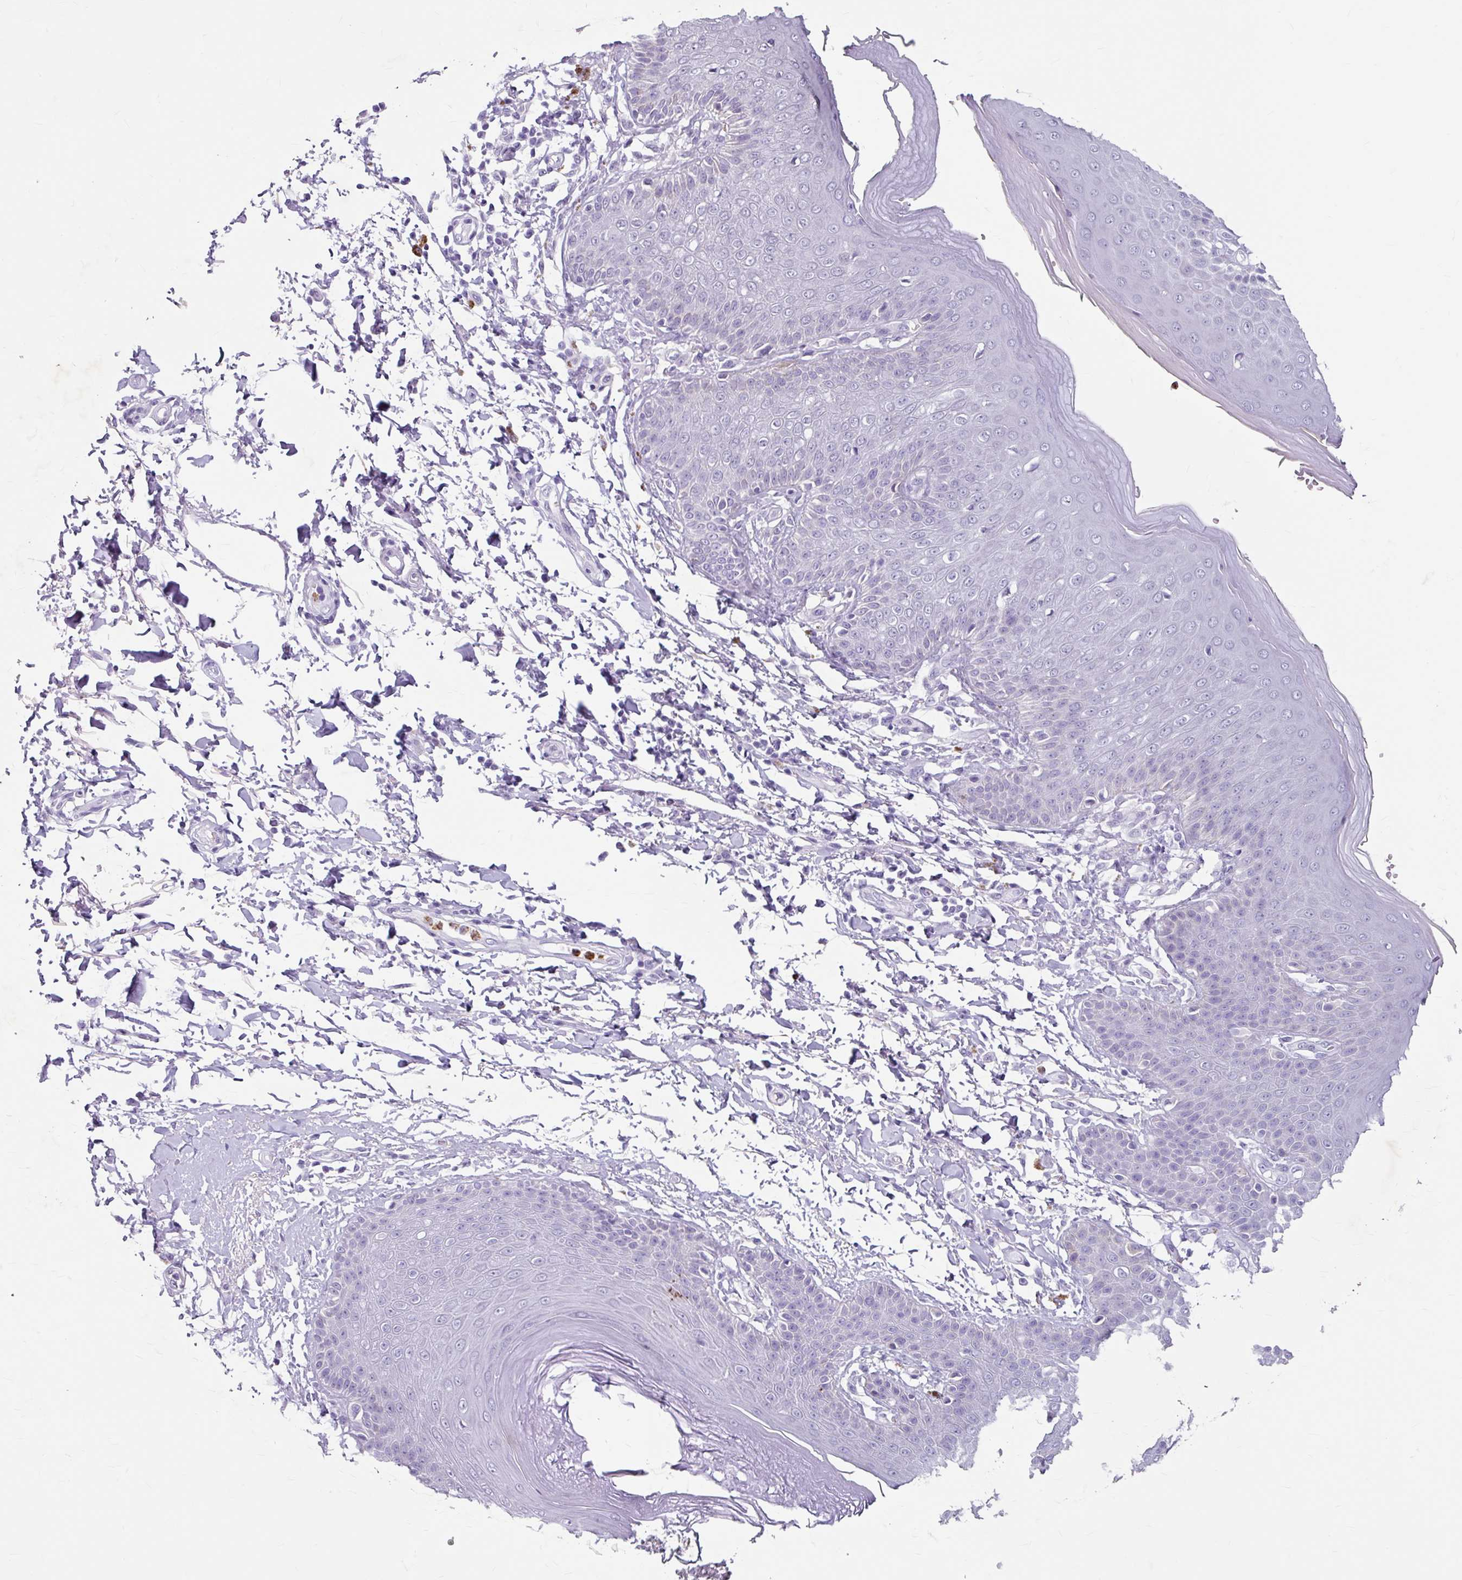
{"staining": {"intensity": "negative", "quantity": "none", "location": "none"}, "tissue": "skin", "cell_type": "Epidermal cells", "image_type": "normal", "snomed": [{"axis": "morphology", "description": "Normal tissue, NOS"}, {"axis": "topography", "description": "Peripheral nerve tissue"}], "caption": "This is an IHC histopathology image of unremarkable skin. There is no positivity in epidermal cells.", "gene": "ANKRD1", "patient": {"sex": "male", "age": 51}}